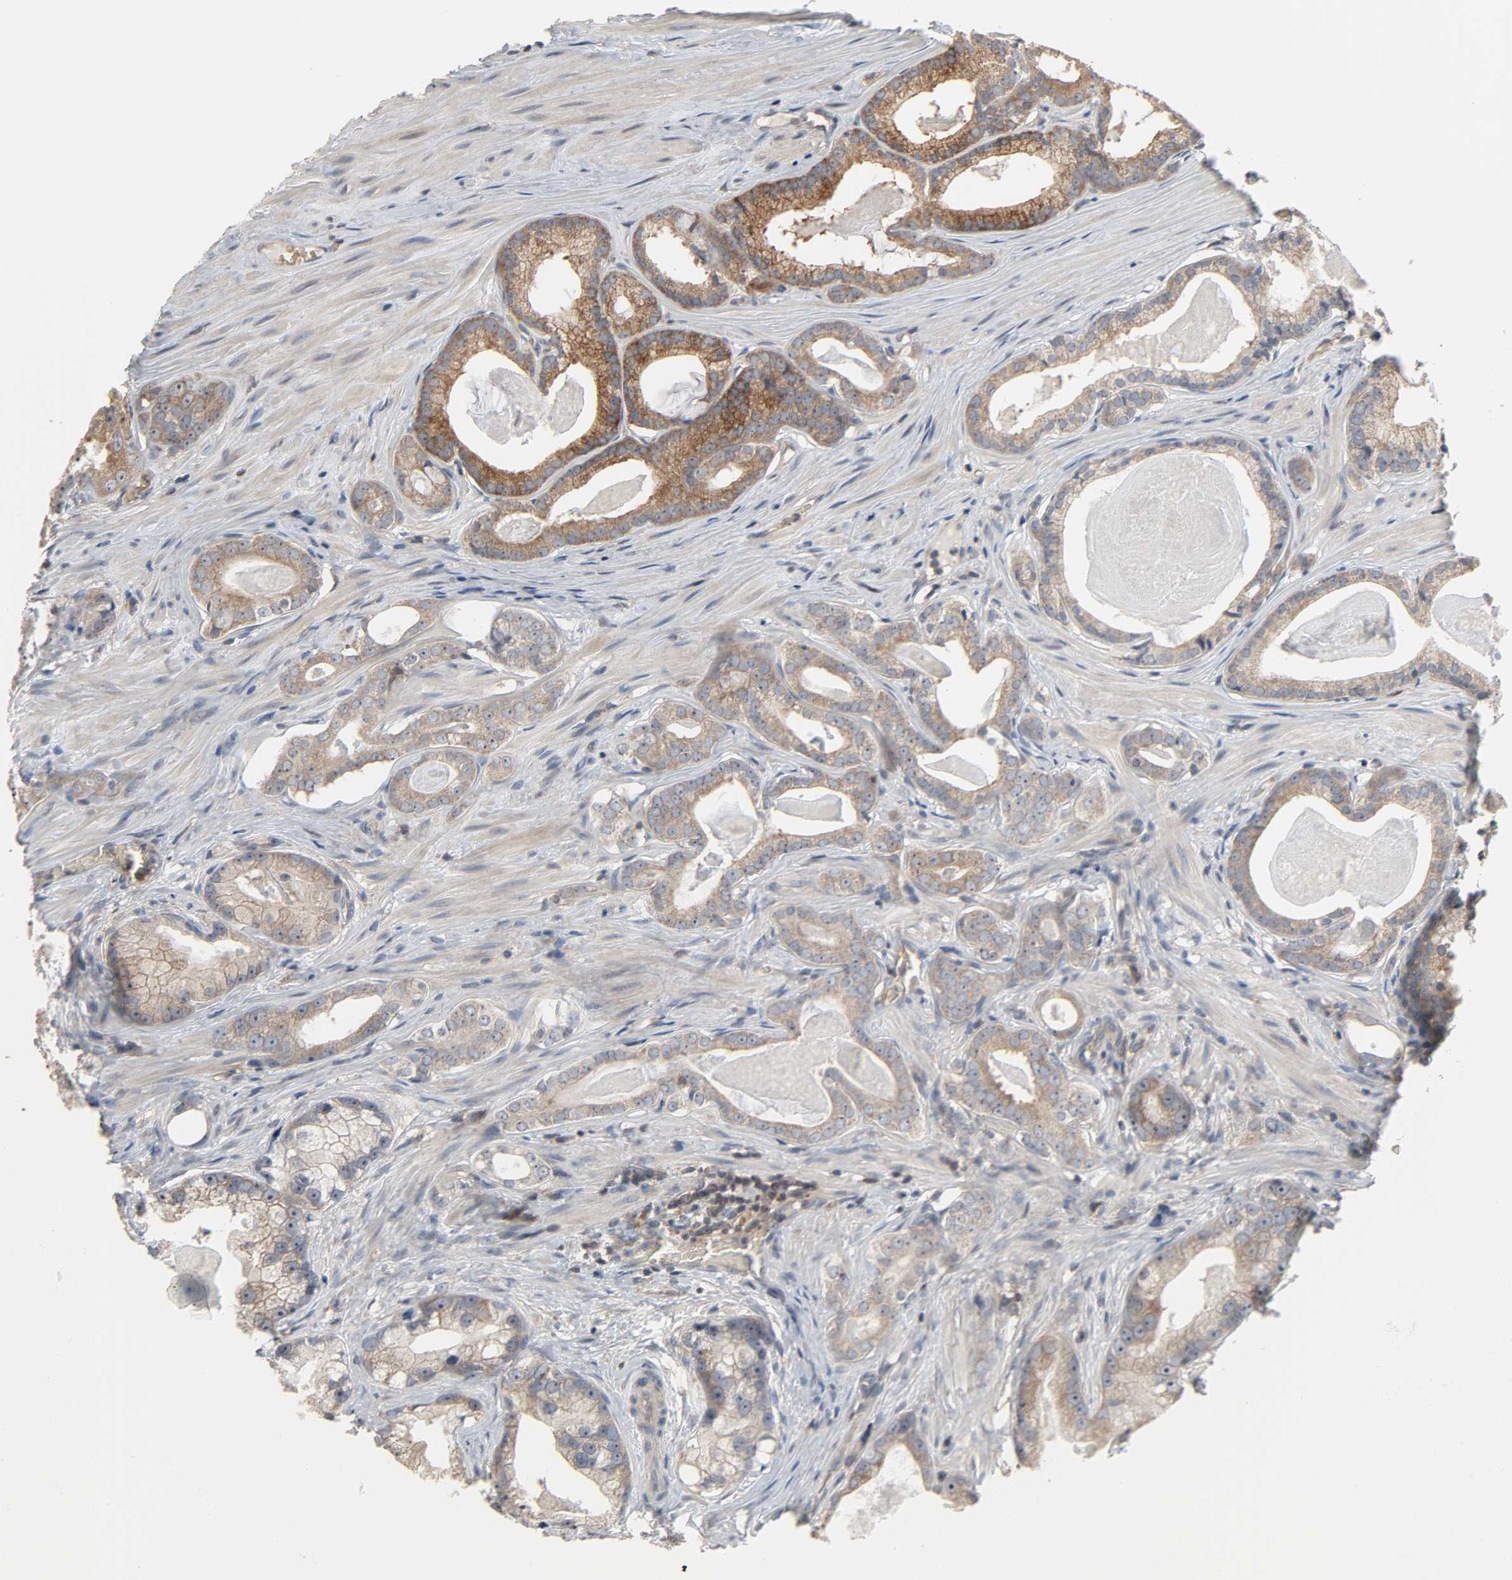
{"staining": {"intensity": "moderate", "quantity": ">75%", "location": "cytoplasmic/membranous,nuclear"}, "tissue": "prostate cancer", "cell_type": "Tumor cells", "image_type": "cancer", "snomed": [{"axis": "morphology", "description": "Adenocarcinoma, Low grade"}, {"axis": "topography", "description": "Prostate"}], "caption": "An image of human prostate cancer stained for a protein reveals moderate cytoplasmic/membranous and nuclear brown staining in tumor cells. (Brightfield microscopy of DAB IHC at high magnification).", "gene": "PLEKHA2", "patient": {"sex": "male", "age": 59}}